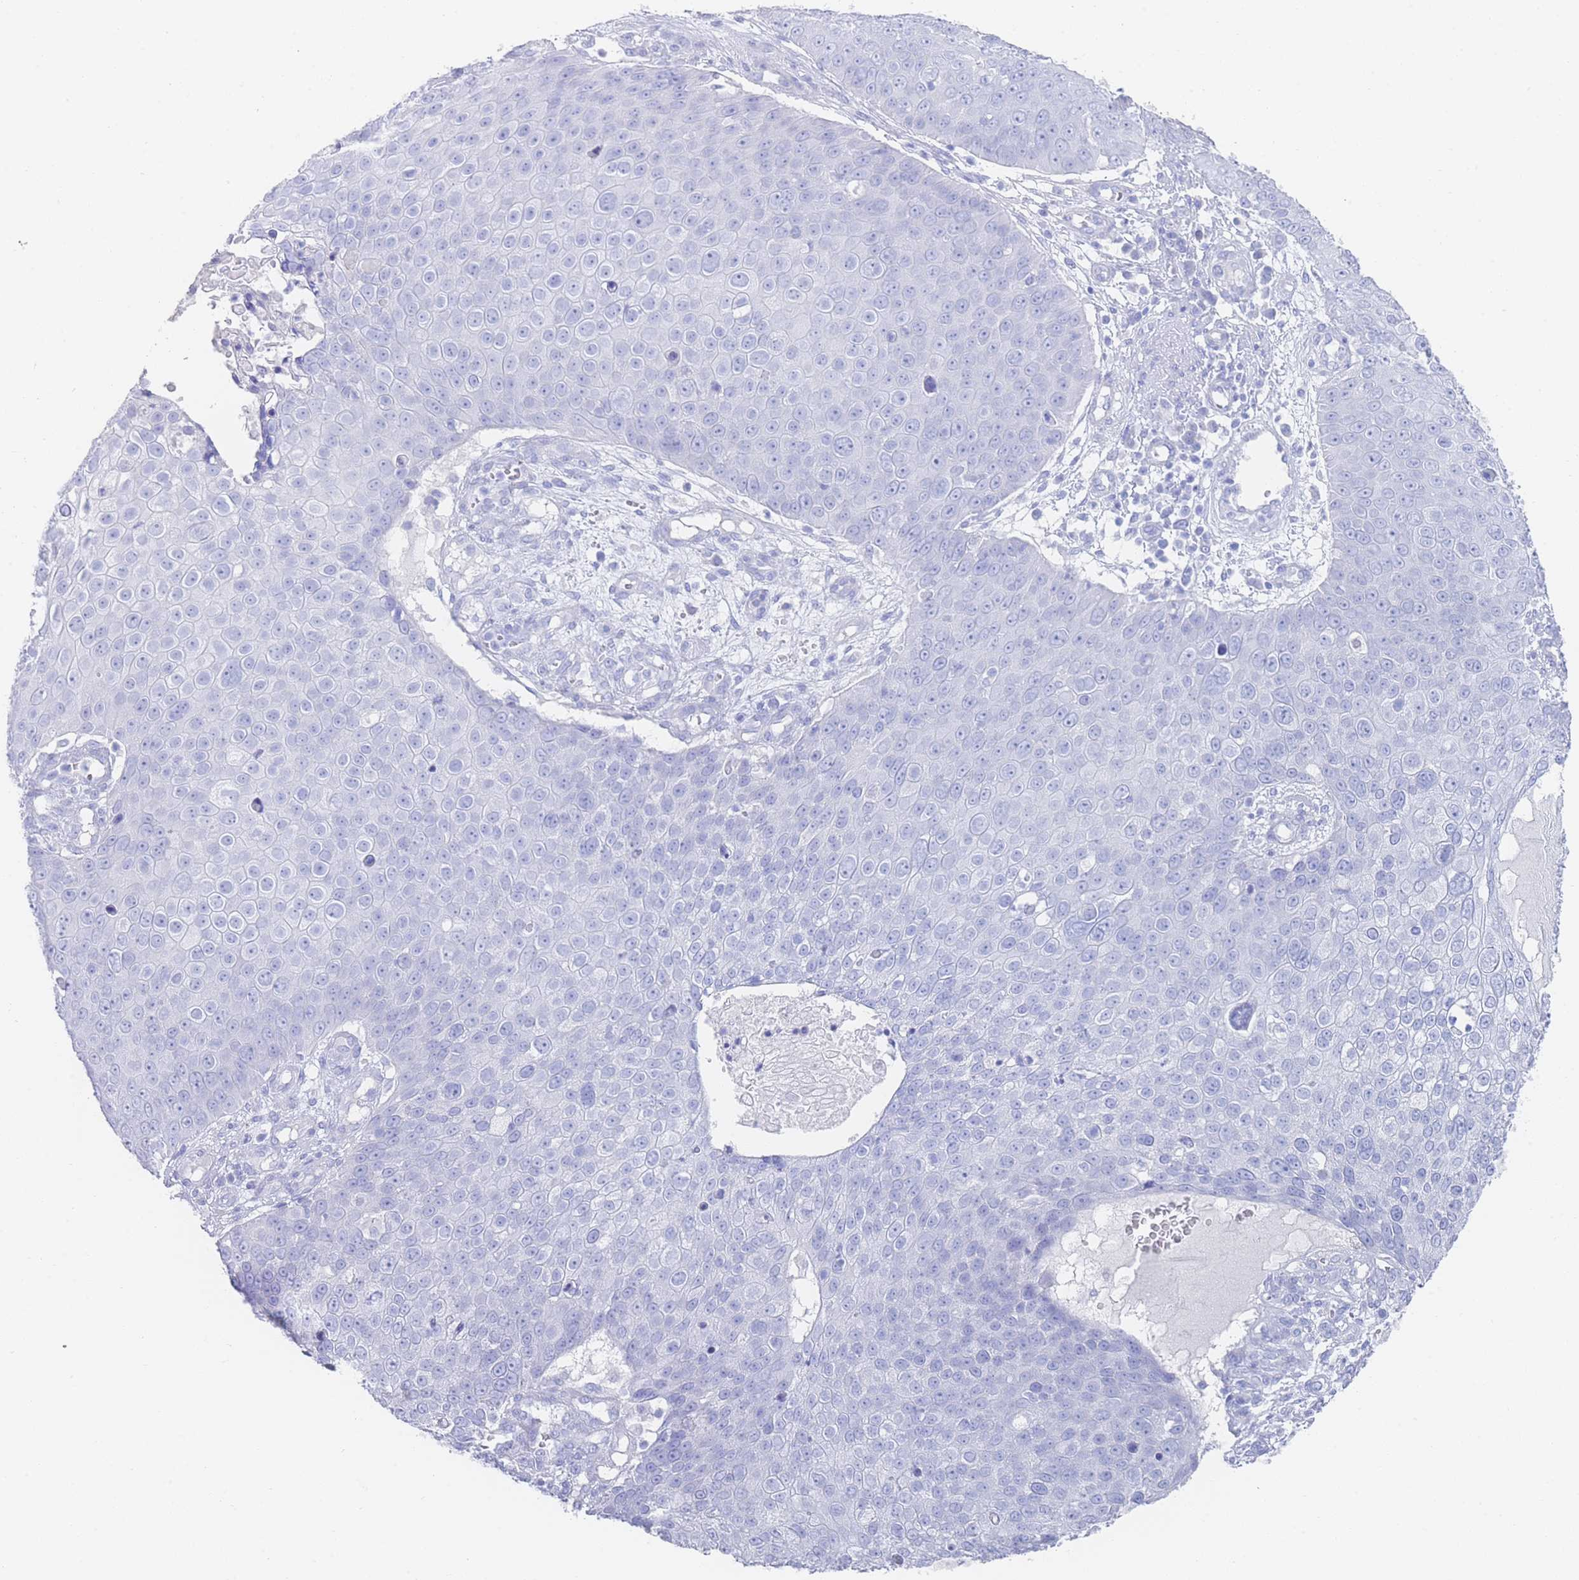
{"staining": {"intensity": "negative", "quantity": "none", "location": "none"}, "tissue": "skin cancer", "cell_type": "Tumor cells", "image_type": "cancer", "snomed": [{"axis": "morphology", "description": "Squamous cell carcinoma, NOS"}, {"axis": "topography", "description": "Skin"}], "caption": "Immunohistochemistry (IHC) histopathology image of human skin squamous cell carcinoma stained for a protein (brown), which displays no staining in tumor cells.", "gene": "LRRC37A", "patient": {"sex": "male", "age": 71}}